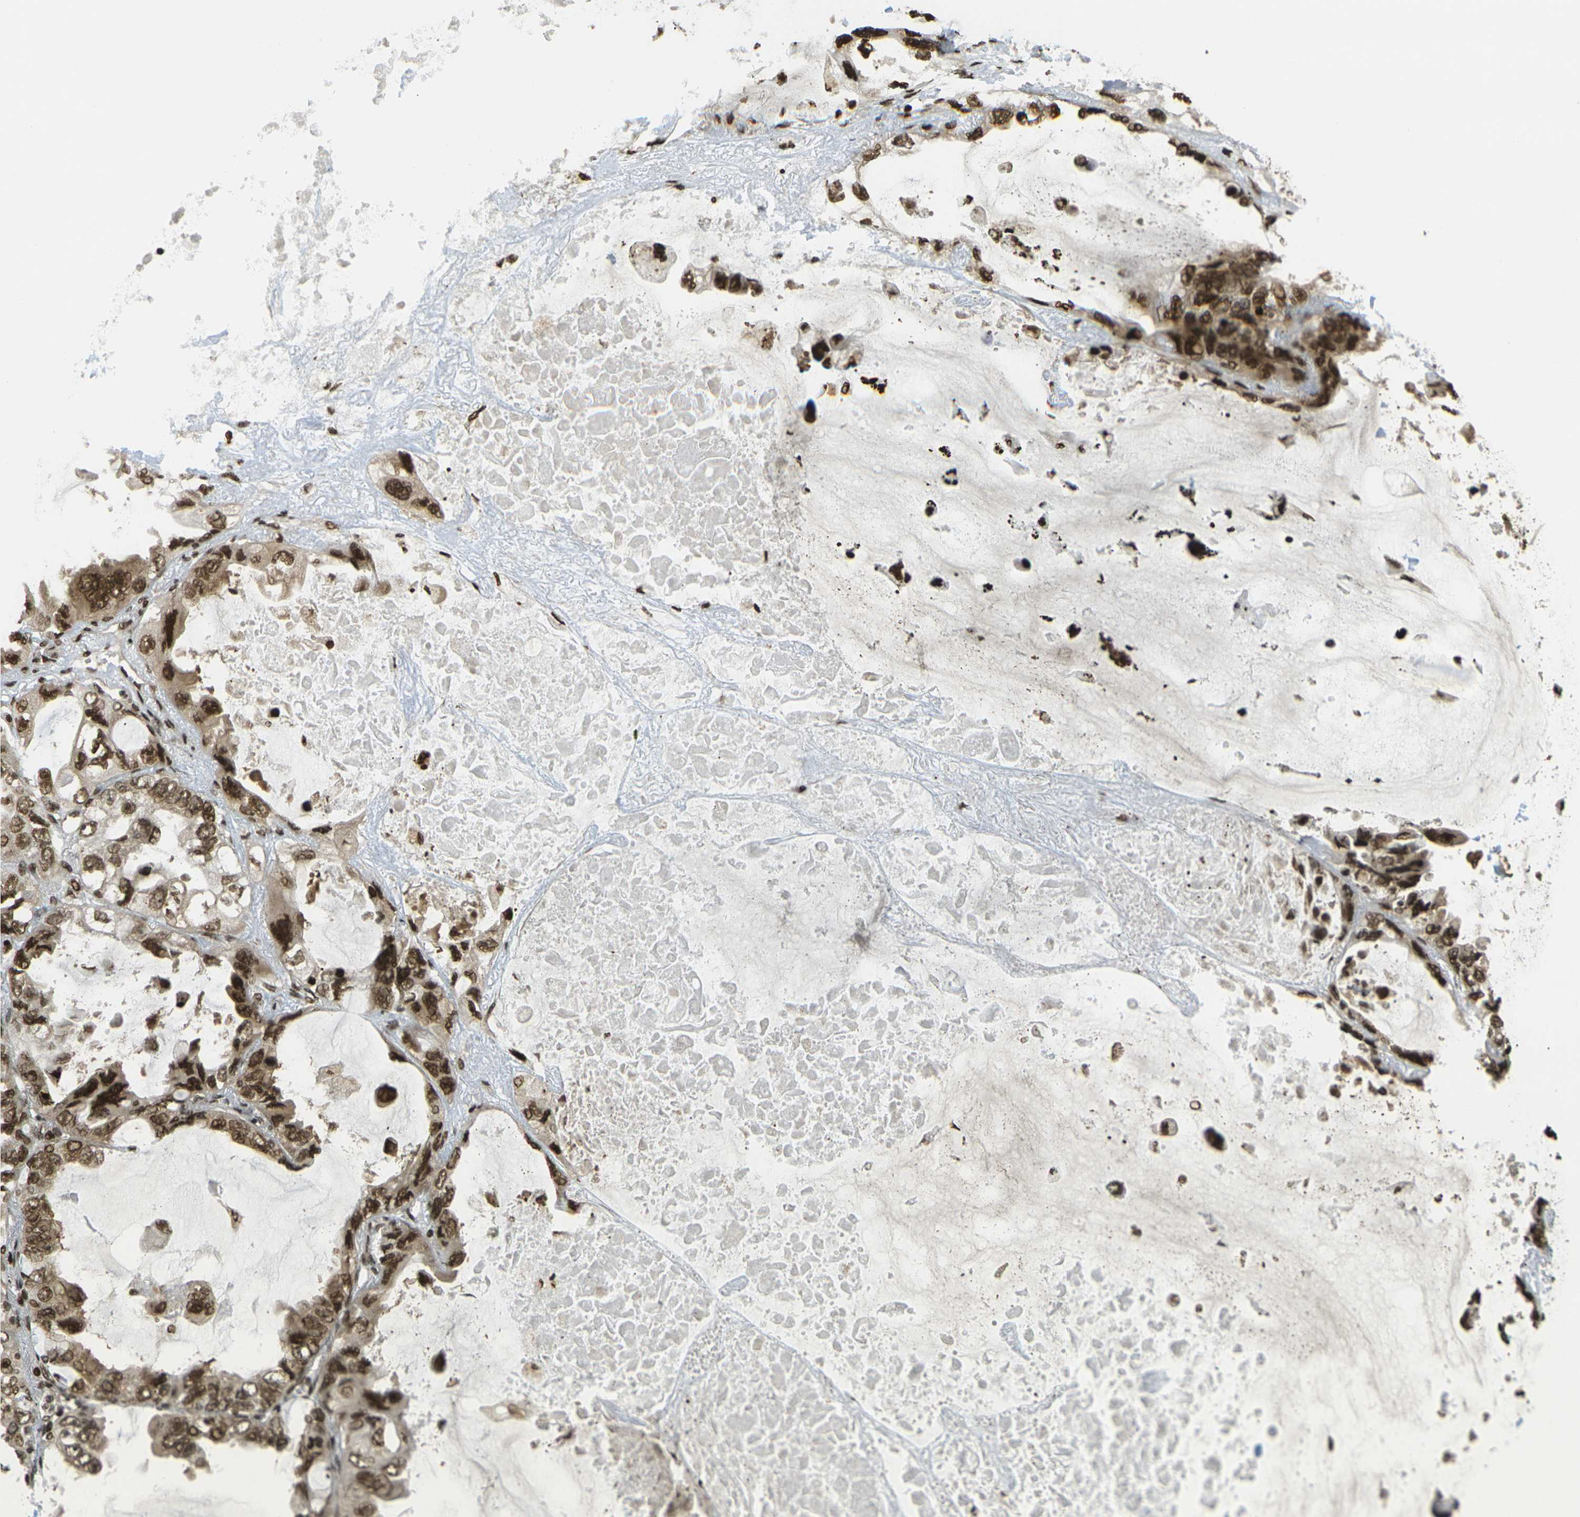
{"staining": {"intensity": "moderate", "quantity": ">75%", "location": "cytoplasmic/membranous,nuclear"}, "tissue": "lung cancer", "cell_type": "Tumor cells", "image_type": "cancer", "snomed": [{"axis": "morphology", "description": "Squamous cell carcinoma, NOS"}, {"axis": "topography", "description": "Lung"}], "caption": "A brown stain labels moderate cytoplasmic/membranous and nuclear expression of a protein in lung cancer (squamous cell carcinoma) tumor cells.", "gene": "RUVBL2", "patient": {"sex": "female", "age": 73}}